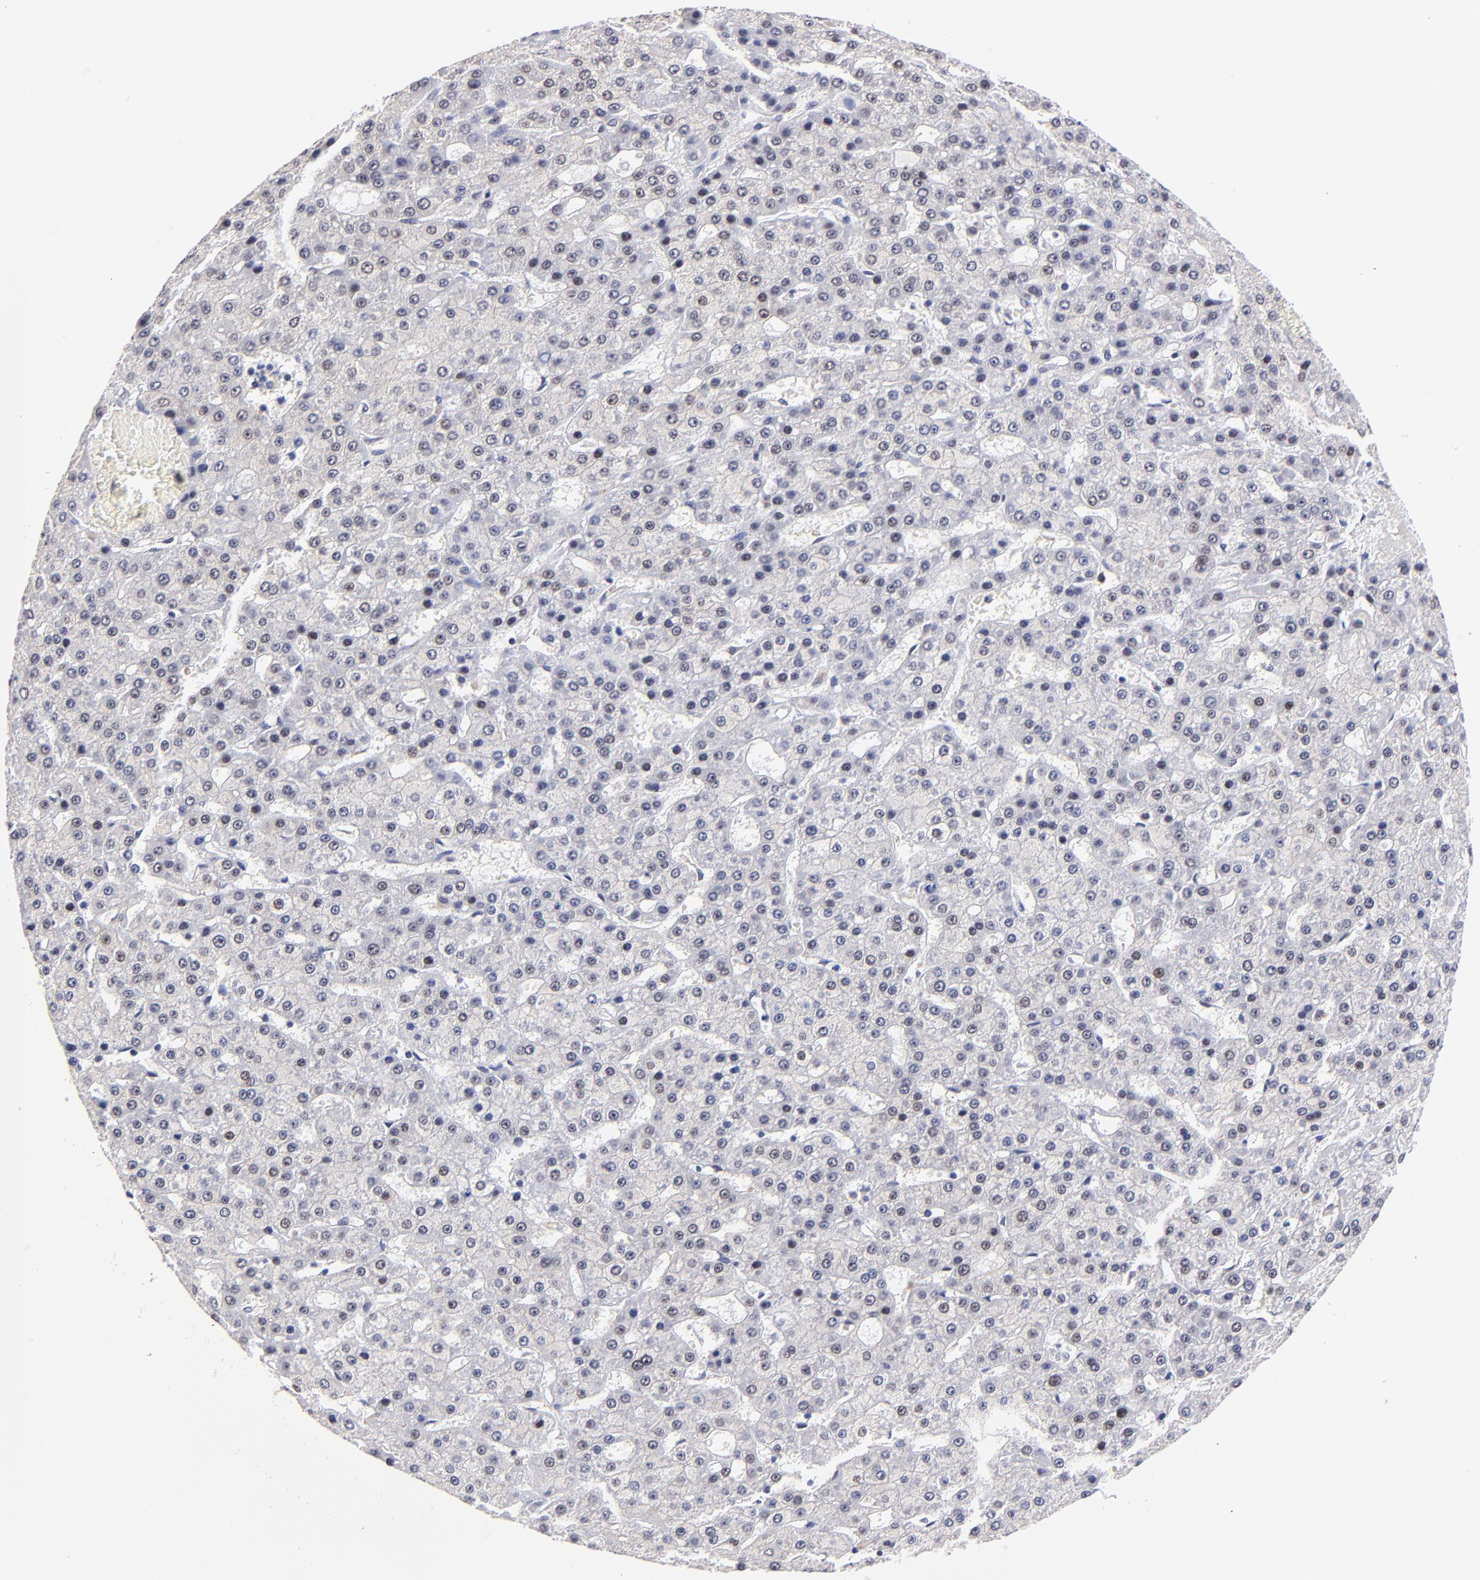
{"staining": {"intensity": "negative", "quantity": "none", "location": "none"}, "tissue": "liver cancer", "cell_type": "Tumor cells", "image_type": "cancer", "snomed": [{"axis": "morphology", "description": "Carcinoma, Hepatocellular, NOS"}, {"axis": "topography", "description": "Liver"}], "caption": "Immunohistochemistry (IHC) micrograph of liver cancer (hepatocellular carcinoma) stained for a protein (brown), which displays no positivity in tumor cells.", "gene": "ZNF155", "patient": {"sex": "male", "age": 47}}